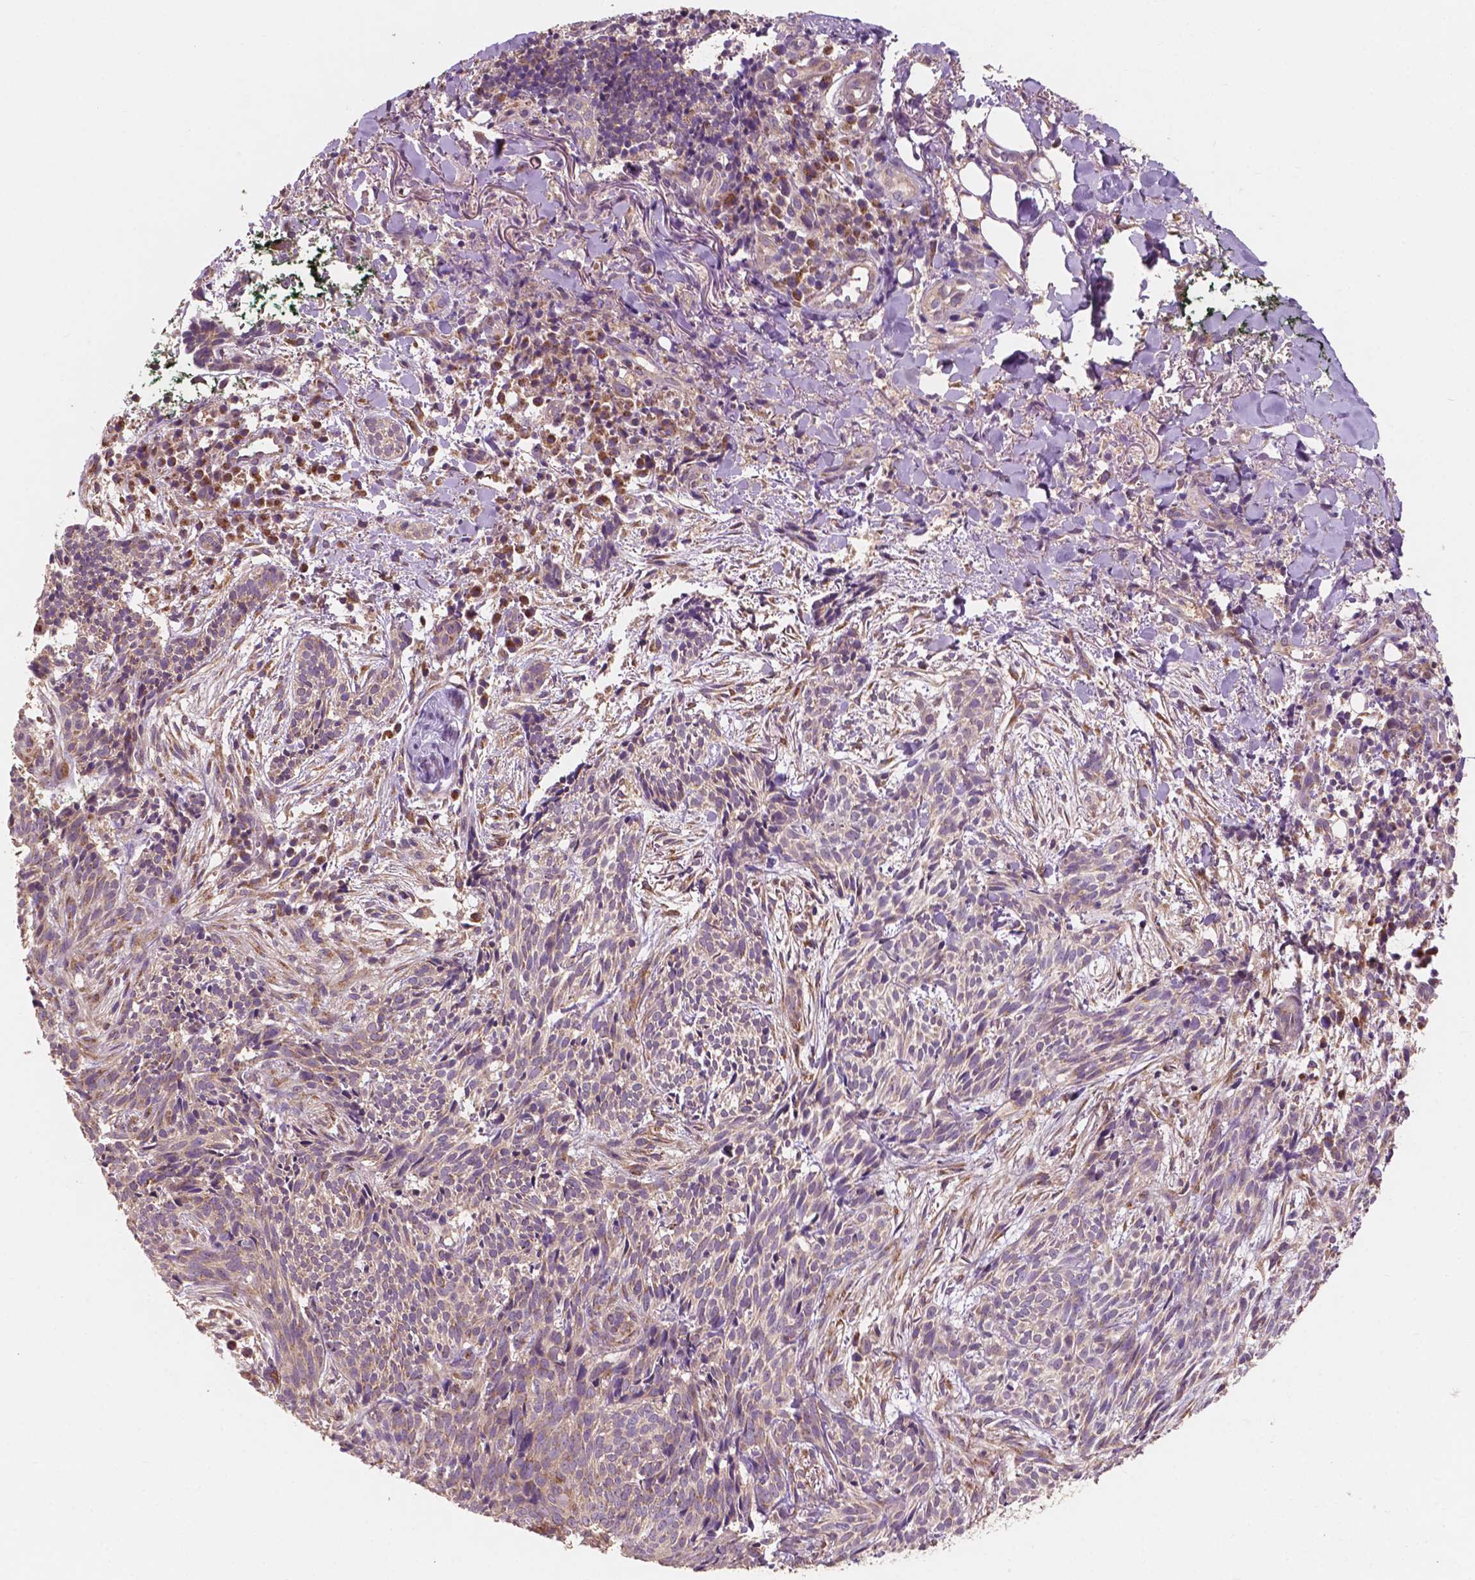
{"staining": {"intensity": "weak", "quantity": "25%-75%", "location": "cytoplasmic/membranous"}, "tissue": "skin cancer", "cell_type": "Tumor cells", "image_type": "cancer", "snomed": [{"axis": "morphology", "description": "Basal cell carcinoma"}, {"axis": "topography", "description": "Skin"}], "caption": "Weak cytoplasmic/membranous positivity for a protein is seen in about 25%-75% of tumor cells of skin cancer (basal cell carcinoma) using immunohistochemistry.", "gene": "CHPT1", "patient": {"sex": "male", "age": 71}}